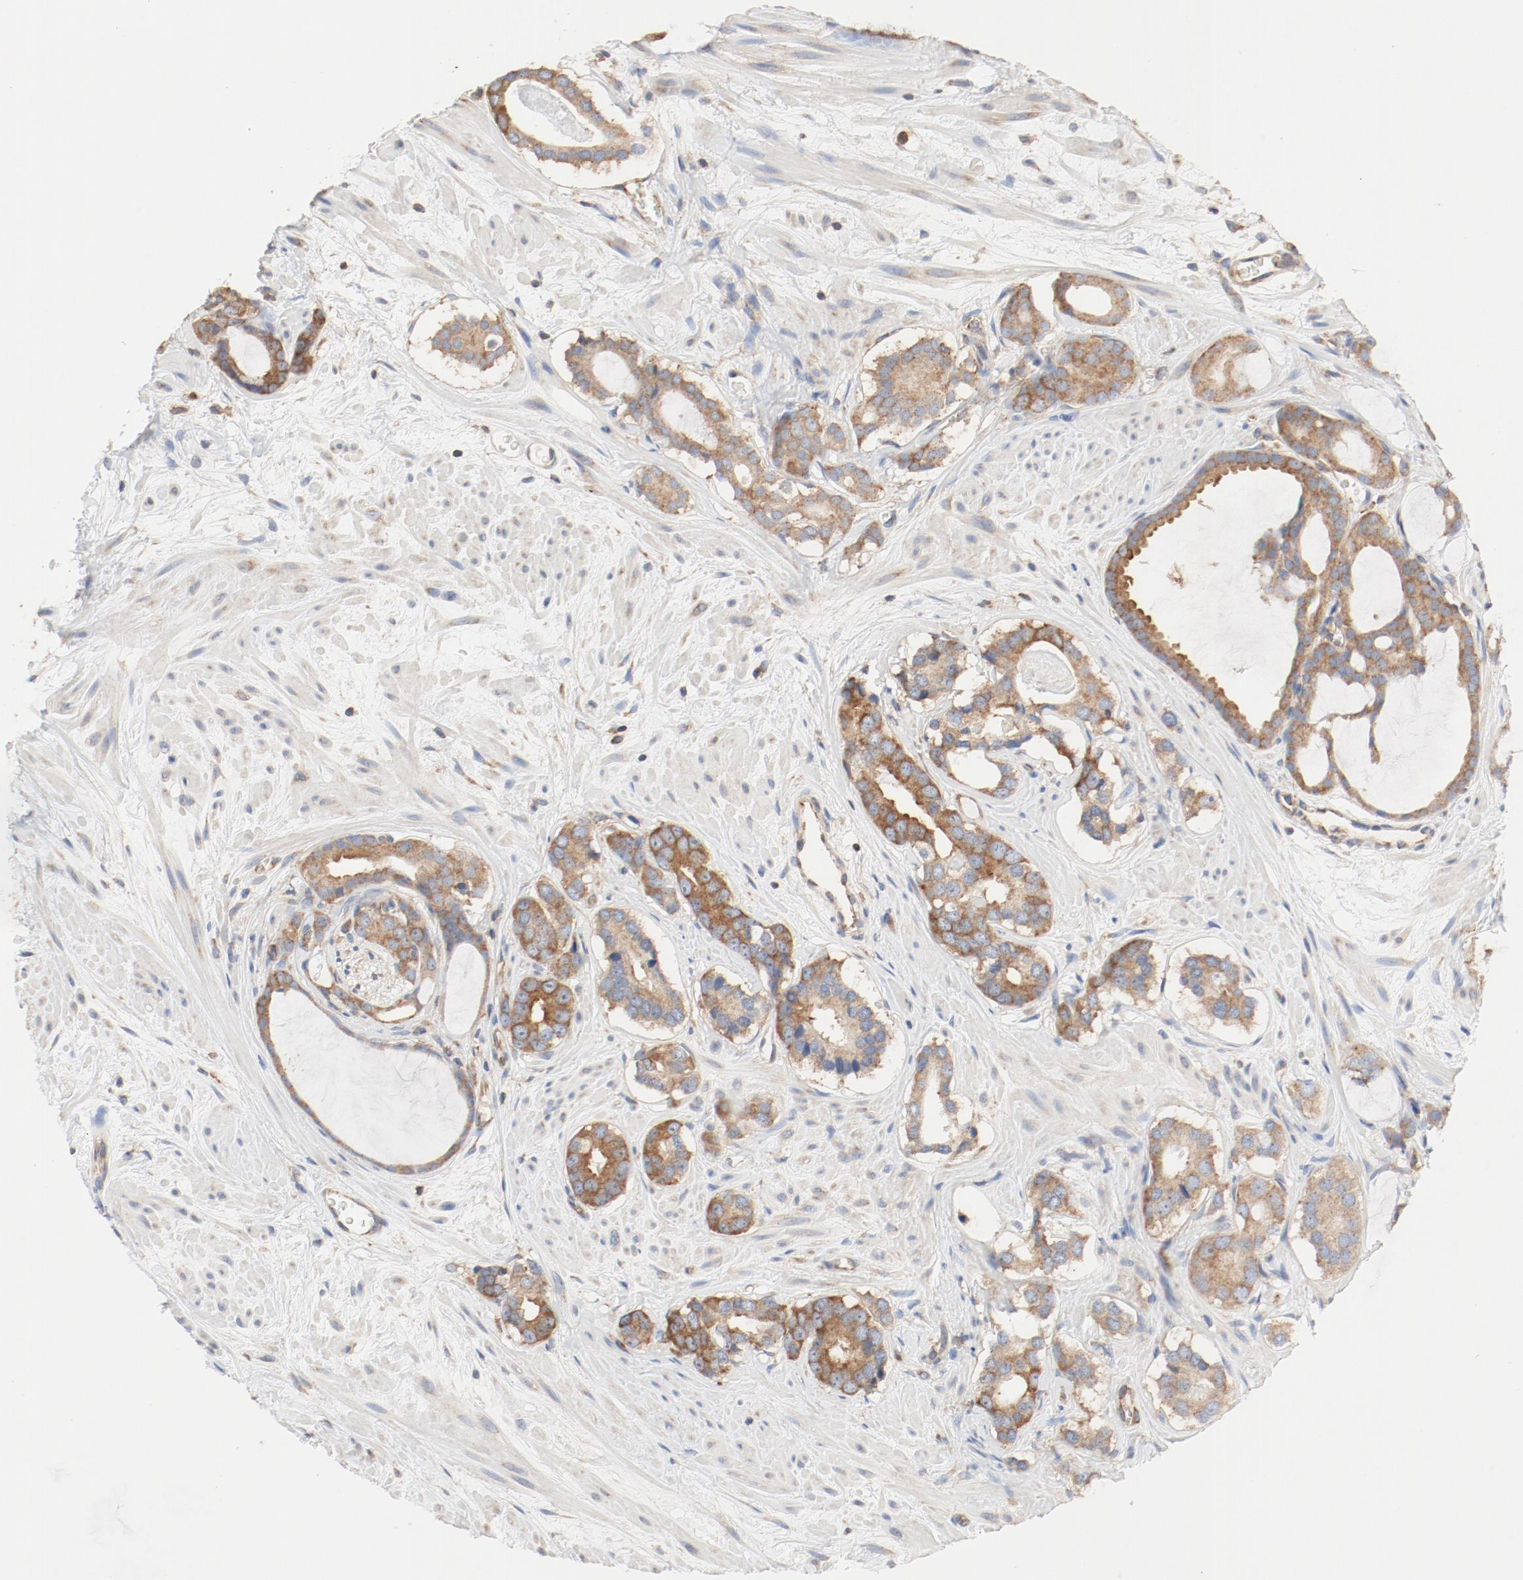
{"staining": {"intensity": "moderate", "quantity": ">75%", "location": "cytoplasmic/membranous"}, "tissue": "prostate cancer", "cell_type": "Tumor cells", "image_type": "cancer", "snomed": [{"axis": "morphology", "description": "Adenocarcinoma, Low grade"}, {"axis": "topography", "description": "Prostate"}], "caption": "Immunohistochemistry (IHC) staining of low-grade adenocarcinoma (prostate), which exhibits medium levels of moderate cytoplasmic/membranous expression in approximately >75% of tumor cells indicating moderate cytoplasmic/membranous protein expression. The staining was performed using DAB (3,3'-diaminobenzidine) (brown) for protein detection and nuclei were counterstained in hematoxylin (blue).", "gene": "RPS6", "patient": {"sex": "male", "age": 57}}